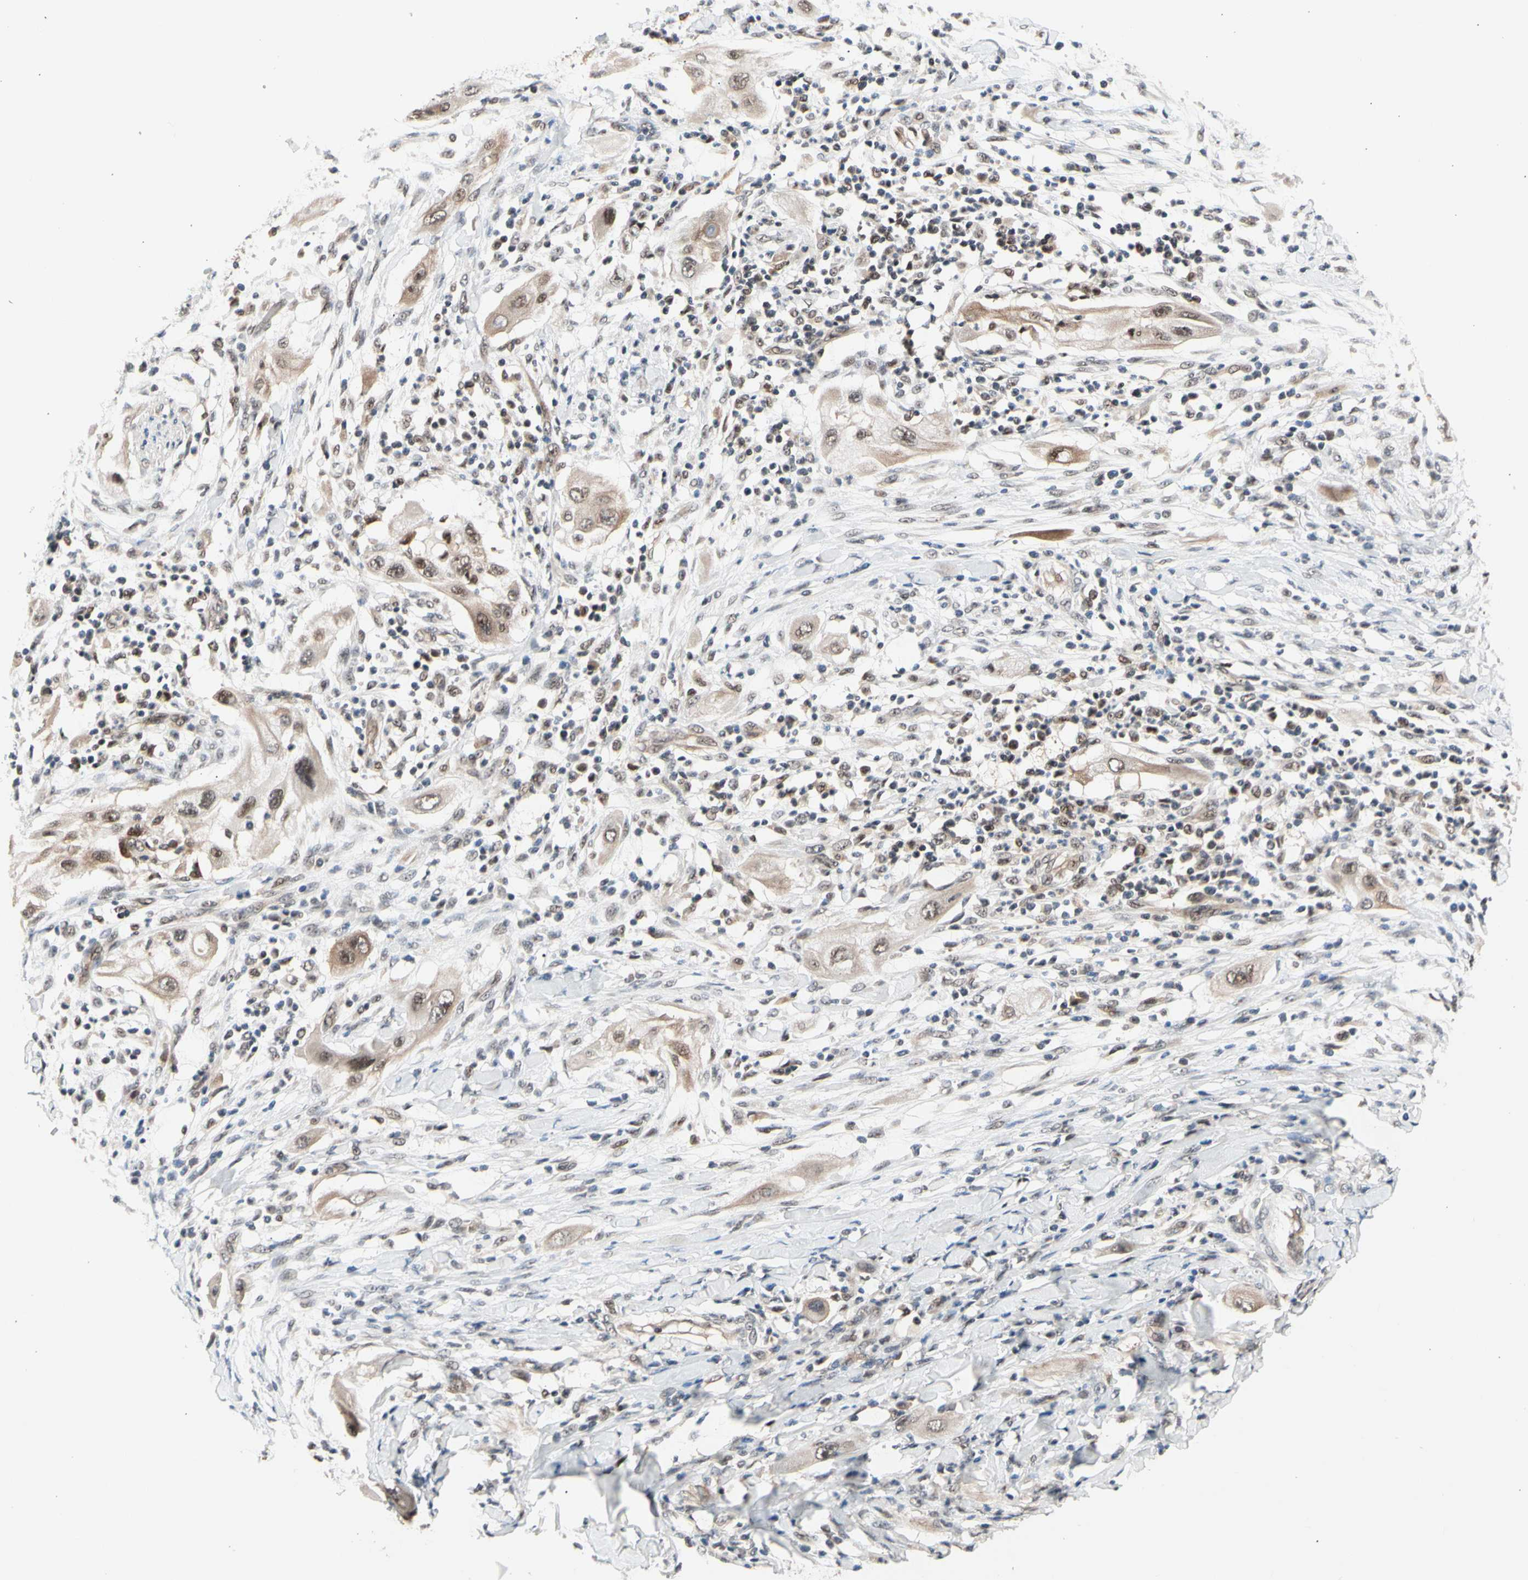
{"staining": {"intensity": "moderate", "quantity": ">75%", "location": "cytoplasmic/membranous,nuclear"}, "tissue": "lung cancer", "cell_type": "Tumor cells", "image_type": "cancer", "snomed": [{"axis": "morphology", "description": "Squamous cell carcinoma, NOS"}, {"axis": "topography", "description": "Lung"}], "caption": "High-magnification brightfield microscopy of lung cancer stained with DAB (brown) and counterstained with hematoxylin (blue). tumor cells exhibit moderate cytoplasmic/membranous and nuclear expression is present in approximately>75% of cells. The staining was performed using DAB, with brown indicating positive protein expression. Nuclei are stained blue with hematoxylin.", "gene": "NGEF", "patient": {"sex": "female", "age": 47}}